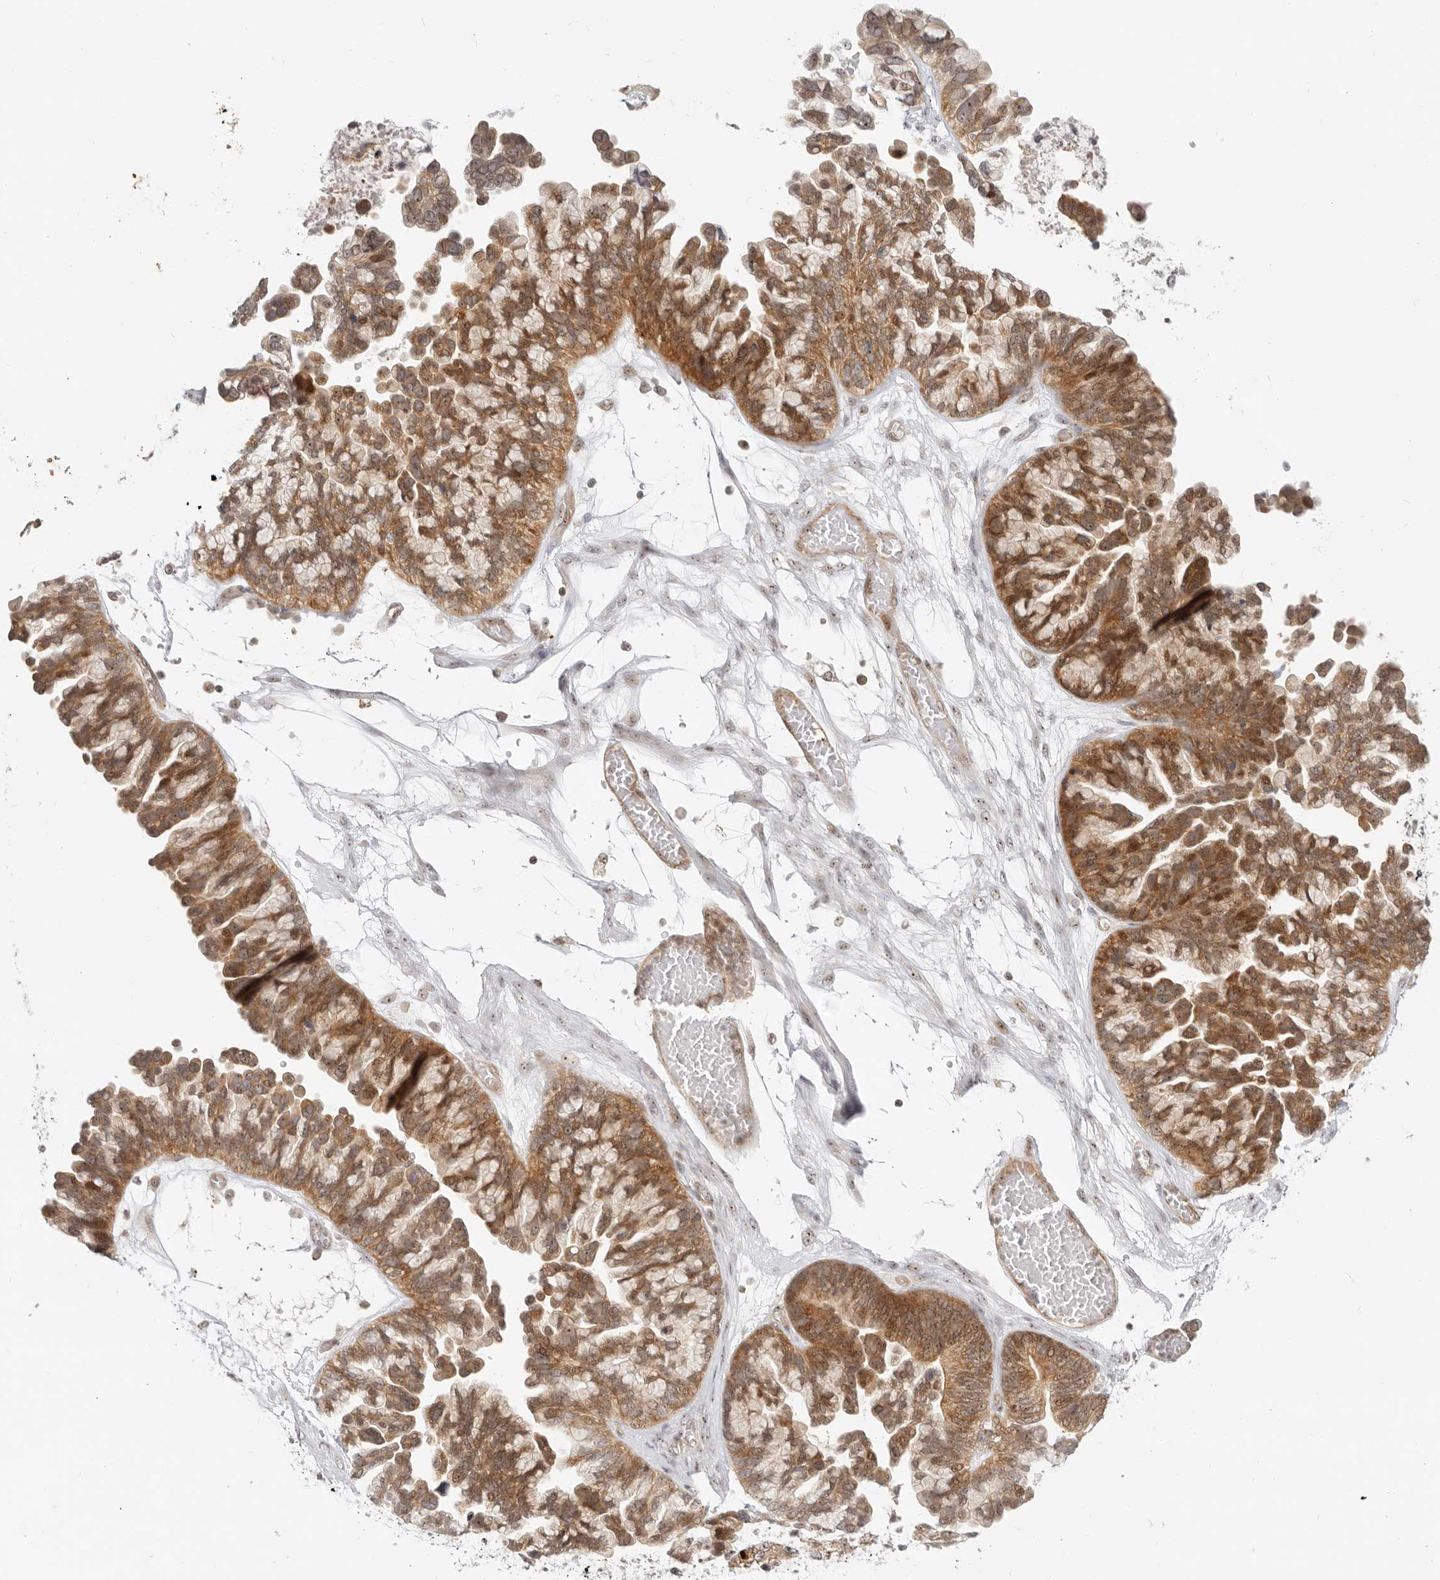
{"staining": {"intensity": "moderate", "quantity": ">75%", "location": "cytoplasmic/membranous,nuclear"}, "tissue": "ovarian cancer", "cell_type": "Tumor cells", "image_type": "cancer", "snomed": [{"axis": "morphology", "description": "Cystadenocarcinoma, serous, NOS"}, {"axis": "topography", "description": "Ovary"}], "caption": "DAB immunohistochemical staining of human serous cystadenocarcinoma (ovarian) exhibits moderate cytoplasmic/membranous and nuclear protein positivity in about >75% of tumor cells.", "gene": "BAP1", "patient": {"sex": "female", "age": 56}}